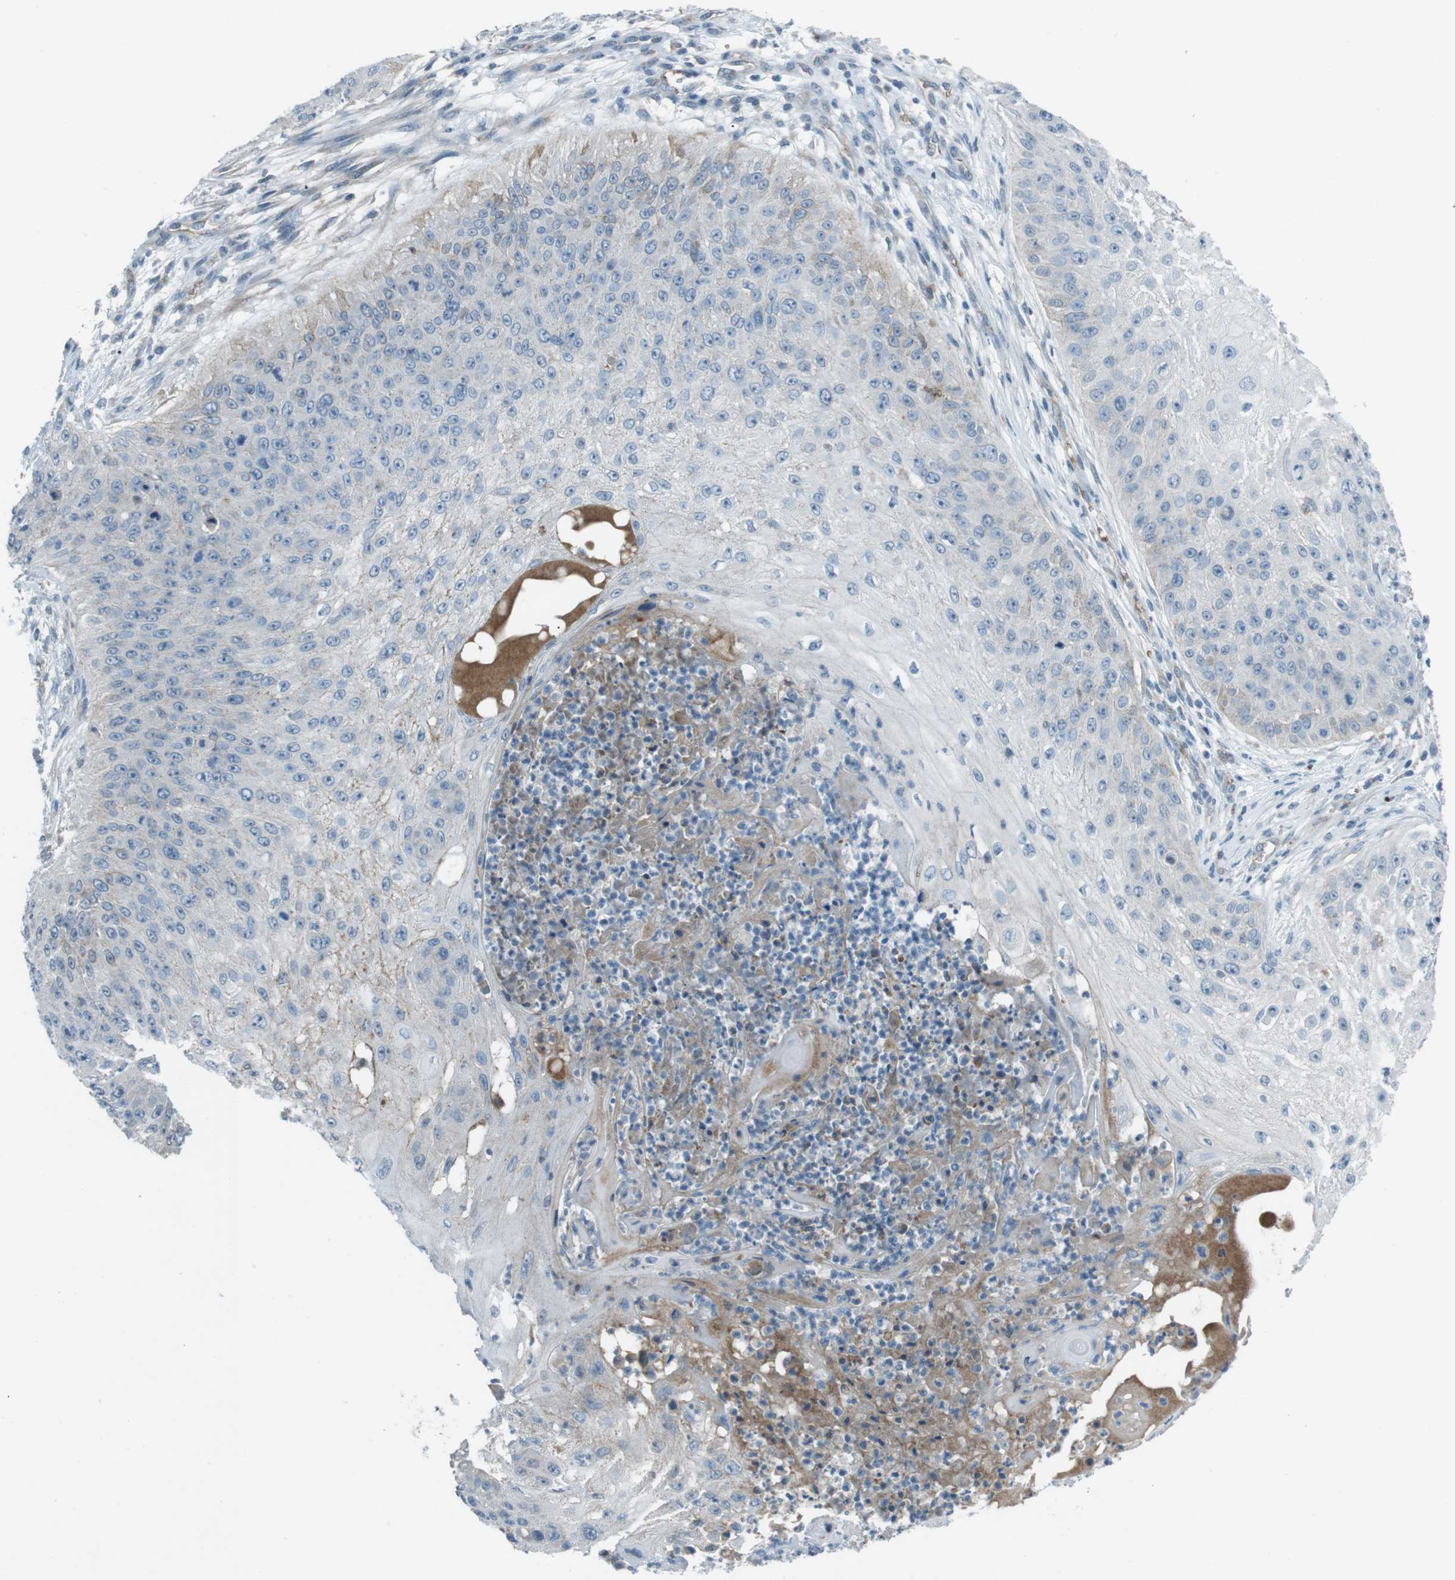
{"staining": {"intensity": "negative", "quantity": "none", "location": "none"}, "tissue": "skin cancer", "cell_type": "Tumor cells", "image_type": "cancer", "snomed": [{"axis": "morphology", "description": "Squamous cell carcinoma, NOS"}, {"axis": "topography", "description": "Skin"}], "caption": "A high-resolution photomicrograph shows immunohistochemistry (IHC) staining of skin squamous cell carcinoma, which shows no significant expression in tumor cells.", "gene": "SPTA1", "patient": {"sex": "female", "age": 80}}